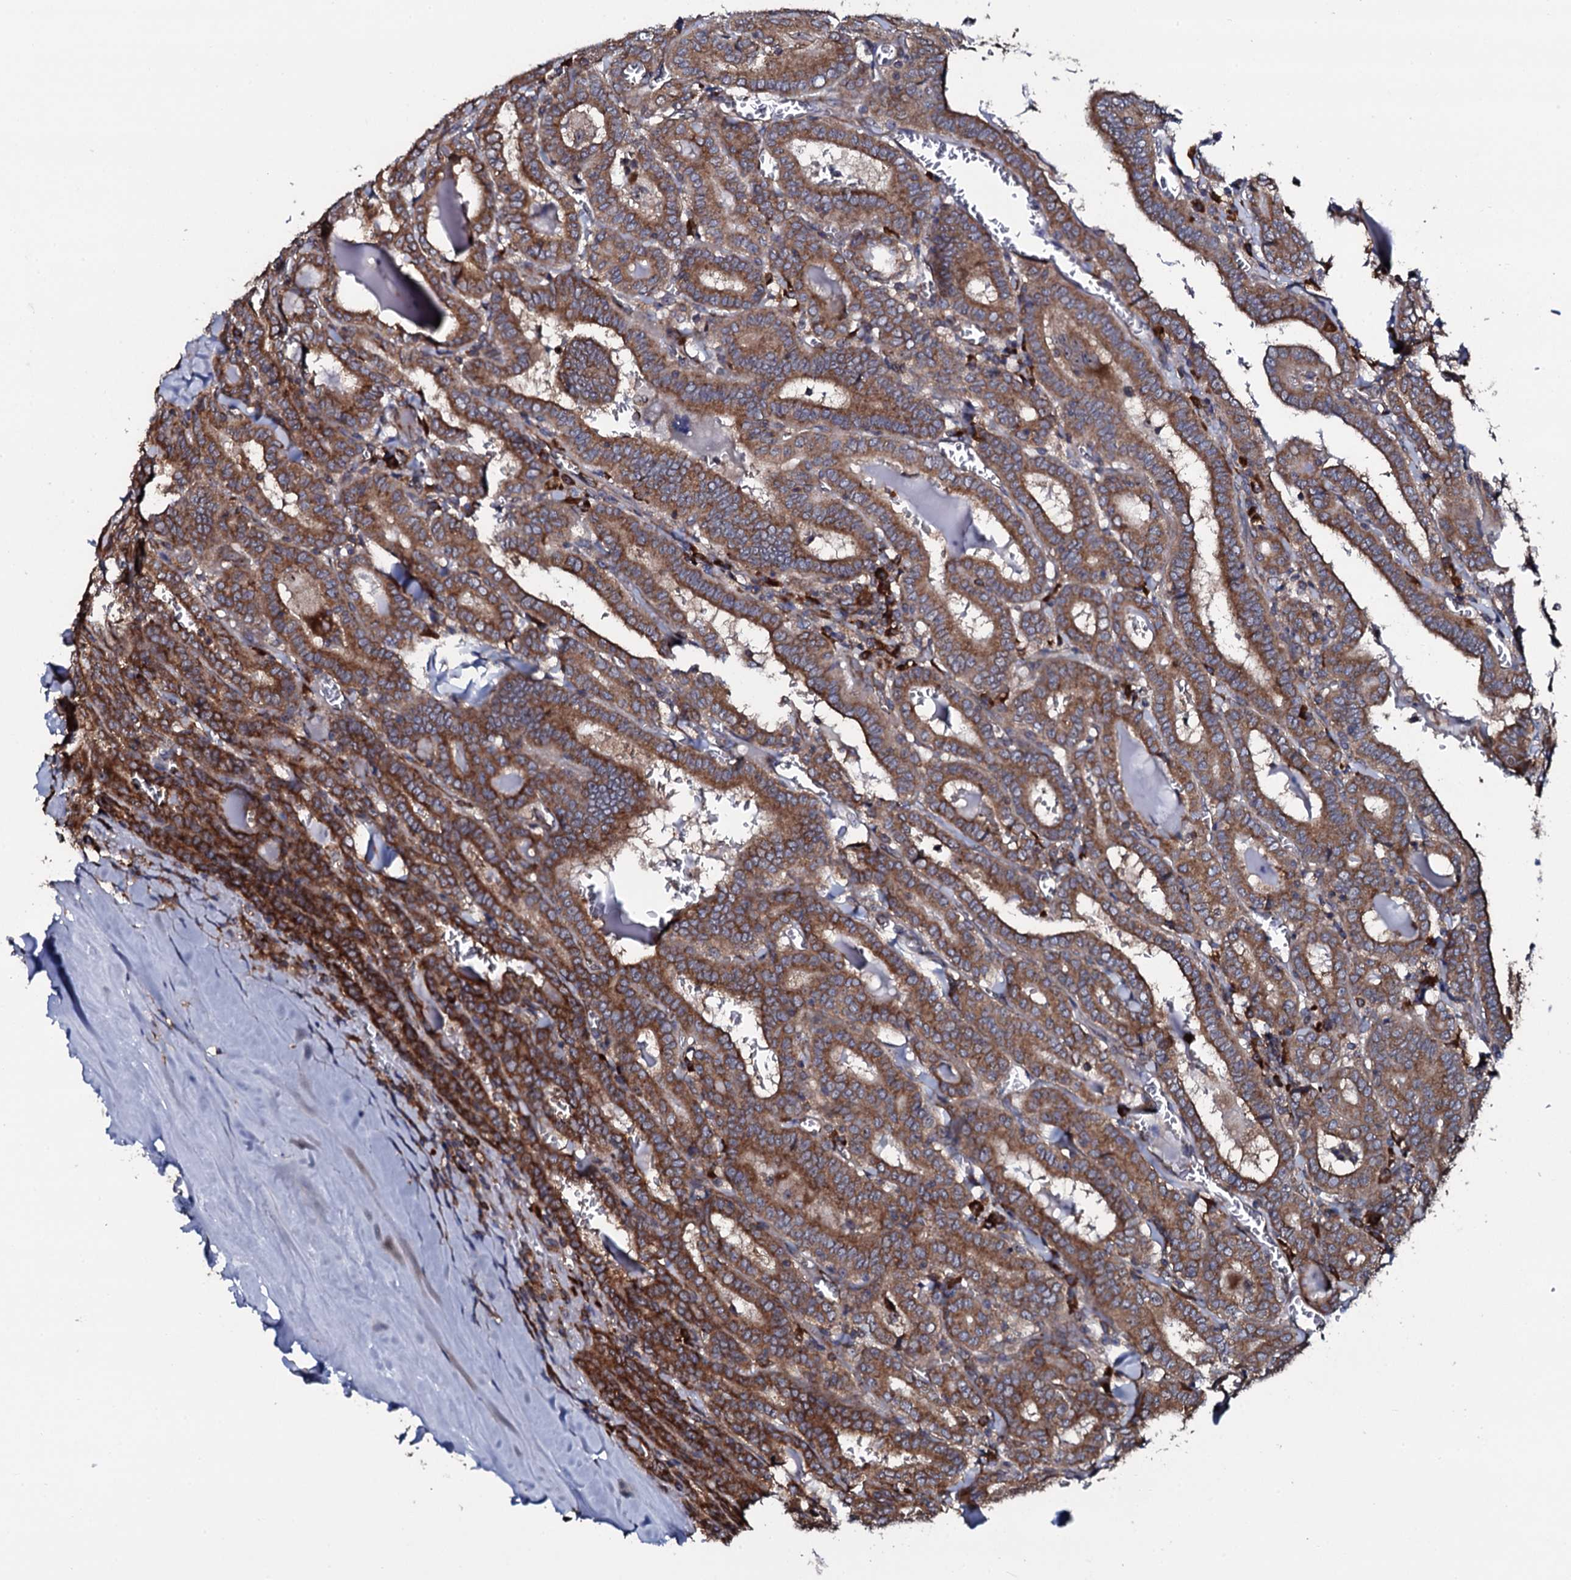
{"staining": {"intensity": "moderate", "quantity": ">75%", "location": "cytoplasmic/membranous"}, "tissue": "thyroid cancer", "cell_type": "Tumor cells", "image_type": "cancer", "snomed": [{"axis": "morphology", "description": "Papillary adenocarcinoma, NOS"}, {"axis": "topography", "description": "Thyroid gland"}], "caption": "A brown stain highlights moderate cytoplasmic/membranous expression of a protein in human thyroid cancer (papillary adenocarcinoma) tumor cells.", "gene": "SPTY2D1", "patient": {"sex": "female", "age": 72}}